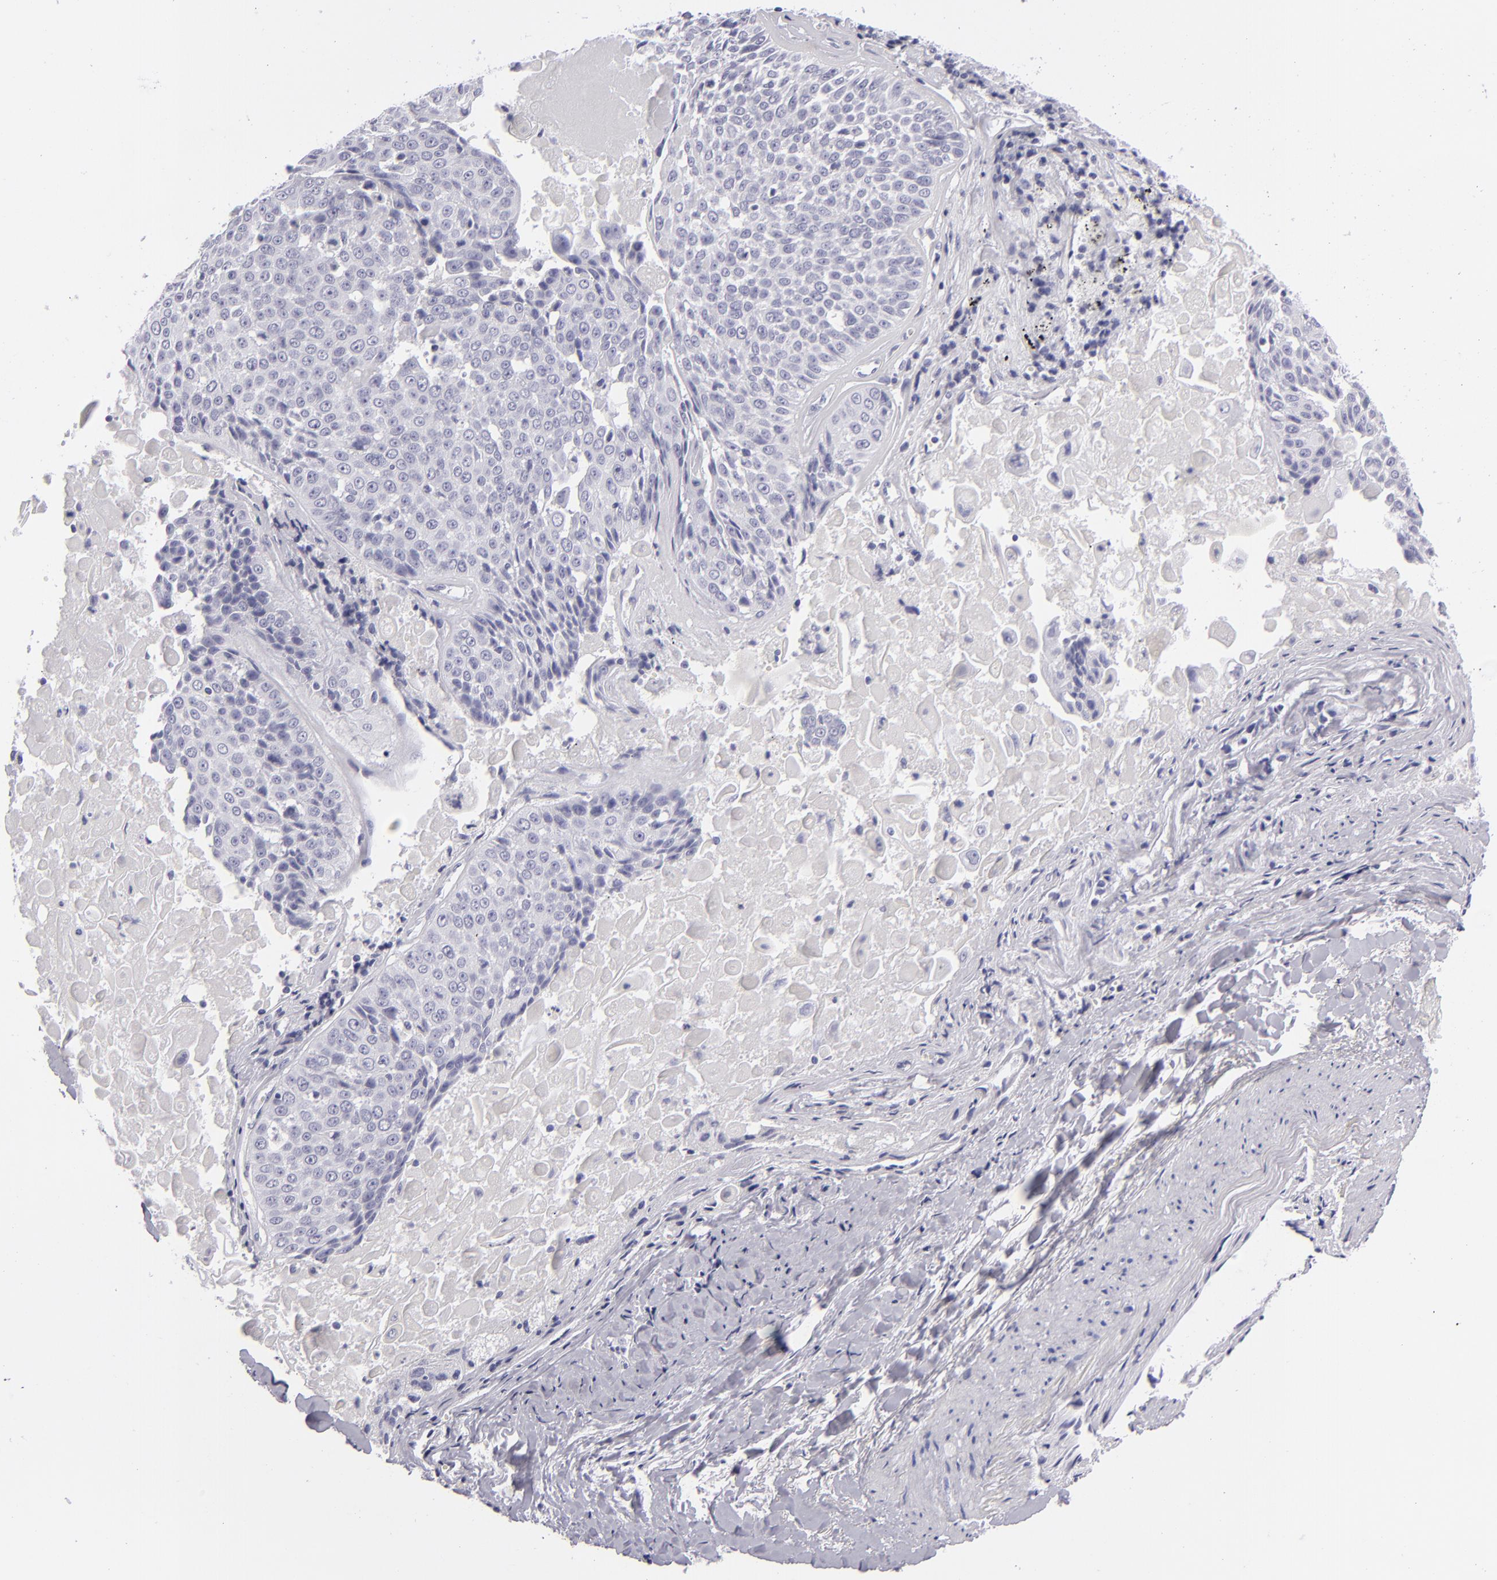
{"staining": {"intensity": "negative", "quantity": "none", "location": "none"}, "tissue": "lung cancer", "cell_type": "Tumor cells", "image_type": "cancer", "snomed": [{"axis": "morphology", "description": "Adenocarcinoma, NOS"}, {"axis": "topography", "description": "Lung"}], "caption": "Immunohistochemistry (IHC) histopathology image of human adenocarcinoma (lung) stained for a protein (brown), which reveals no expression in tumor cells. Brightfield microscopy of IHC stained with DAB (brown) and hematoxylin (blue), captured at high magnification.", "gene": "VIL1", "patient": {"sex": "male", "age": 60}}